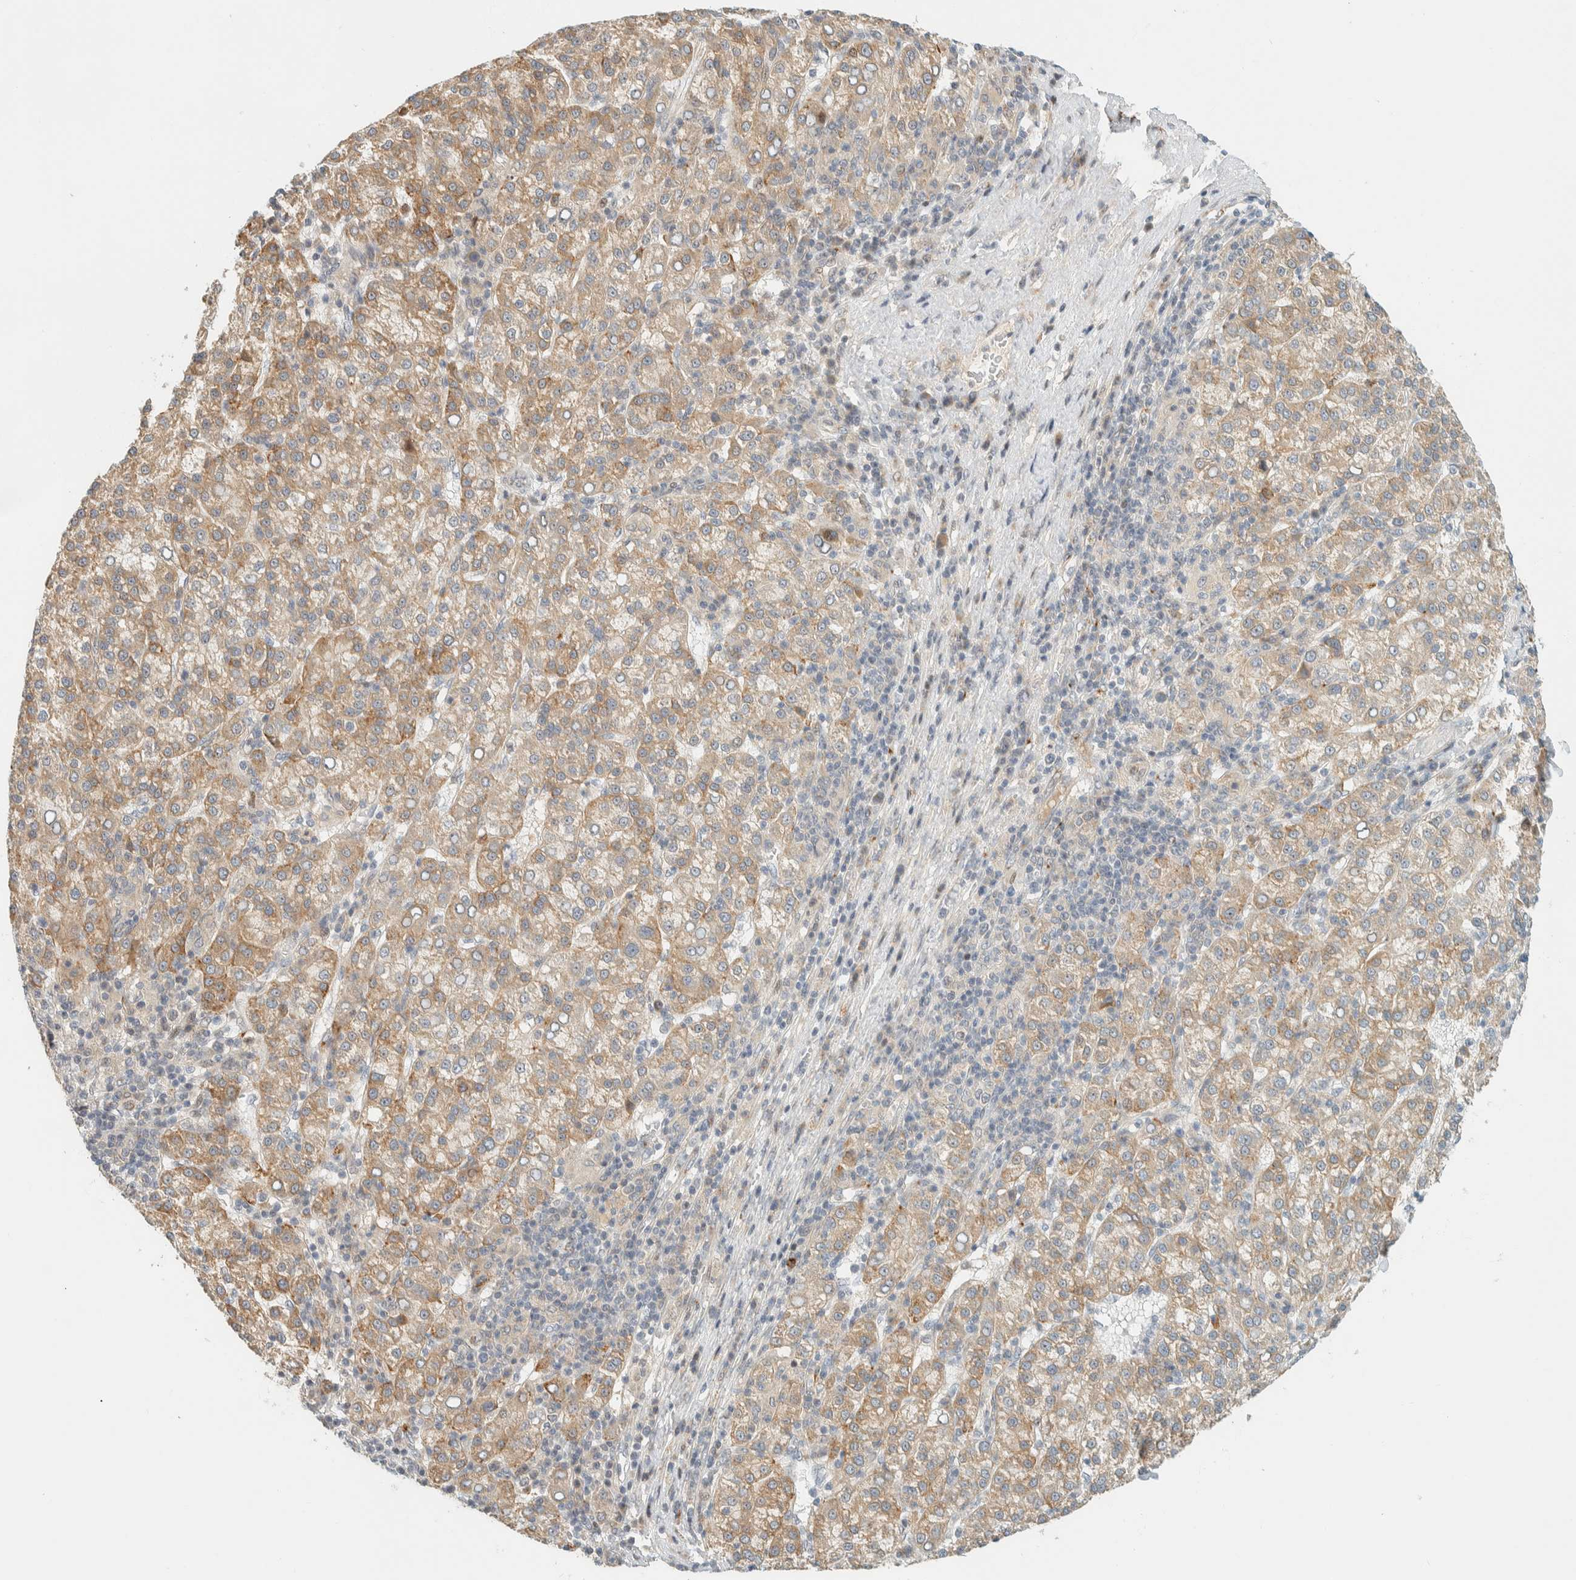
{"staining": {"intensity": "moderate", "quantity": ">75%", "location": "cytoplasmic/membranous"}, "tissue": "liver cancer", "cell_type": "Tumor cells", "image_type": "cancer", "snomed": [{"axis": "morphology", "description": "Carcinoma, Hepatocellular, NOS"}, {"axis": "topography", "description": "Liver"}], "caption": "Liver cancer (hepatocellular carcinoma) stained with a brown dye displays moderate cytoplasmic/membranous positive positivity in approximately >75% of tumor cells.", "gene": "CCDC171", "patient": {"sex": "female", "age": 58}}